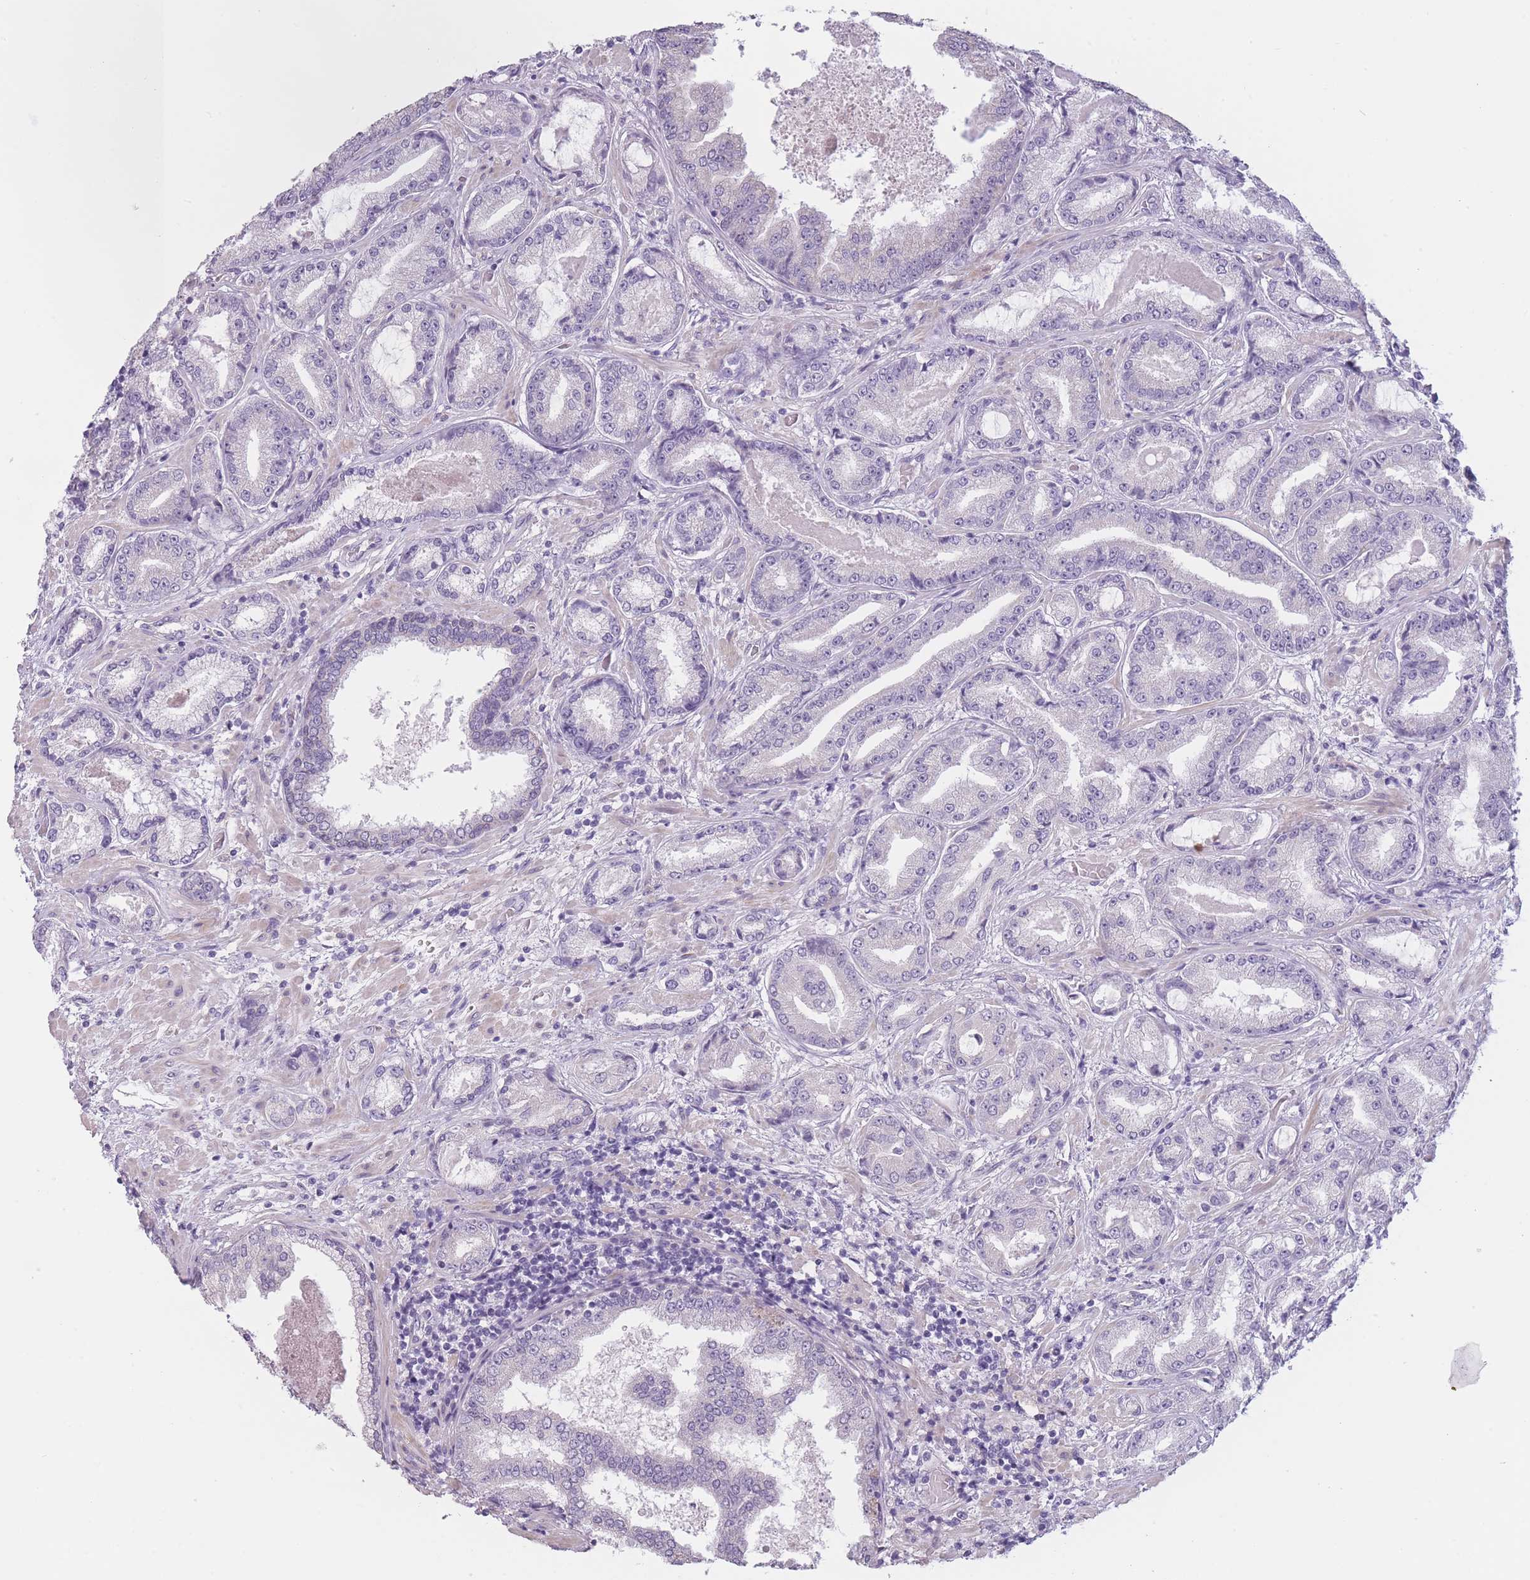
{"staining": {"intensity": "negative", "quantity": "none", "location": "none"}, "tissue": "prostate cancer", "cell_type": "Tumor cells", "image_type": "cancer", "snomed": [{"axis": "morphology", "description": "Adenocarcinoma, High grade"}, {"axis": "topography", "description": "Prostate"}], "caption": "This is an IHC image of prostate cancer. There is no staining in tumor cells.", "gene": "TMEM236", "patient": {"sex": "male", "age": 68}}